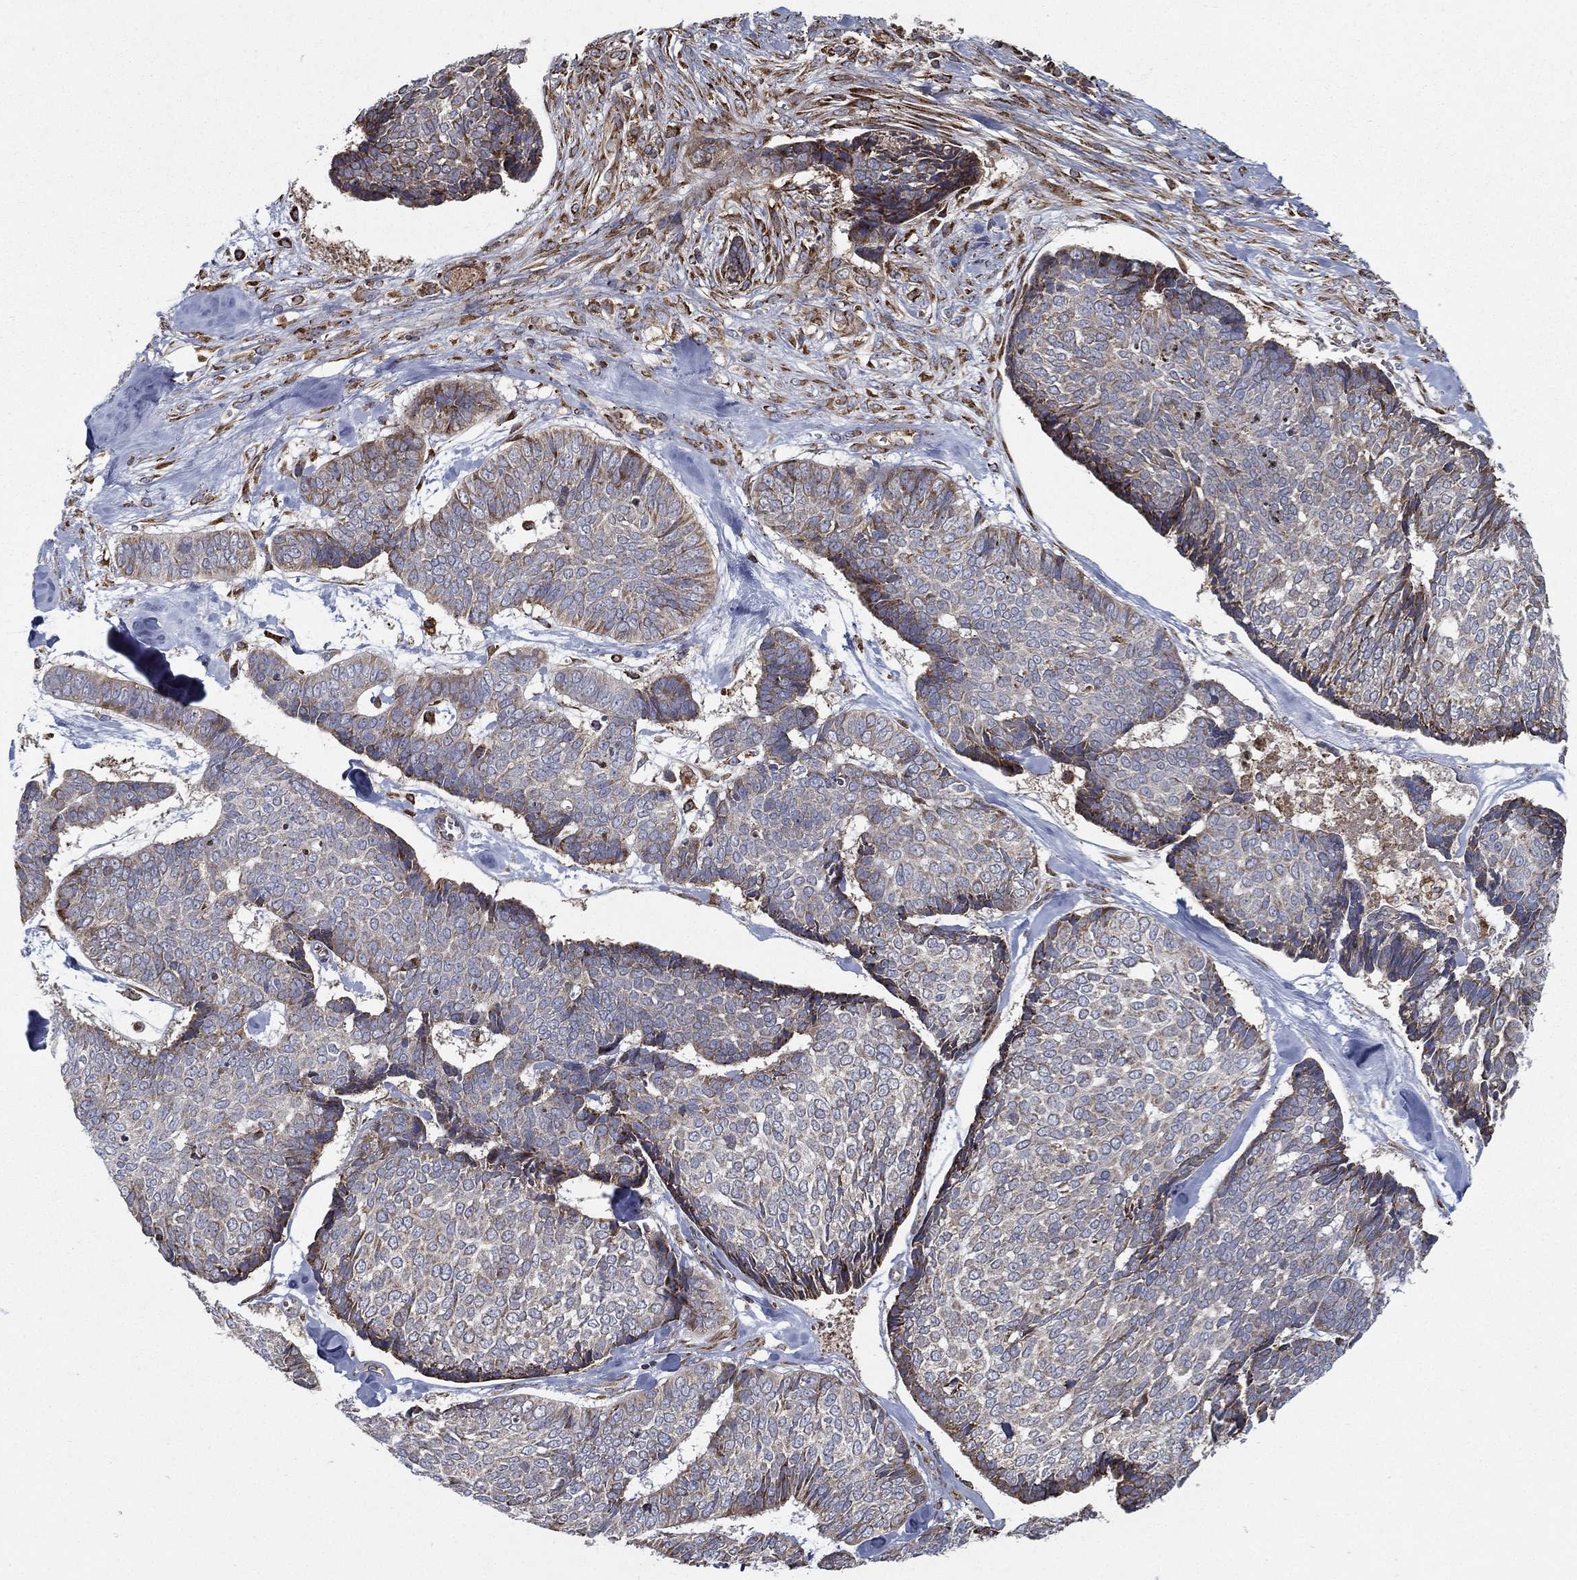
{"staining": {"intensity": "negative", "quantity": "none", "location": "none"}, "tissue": "skin cancer", "cell_type": "Tumor cells", "image_type": "cancer", "snomed": [{"axis": "morphology", "description": "Basal cell carcinoma"}, {"axis": "topography", "description": "Skin"}], "caption": "Tumor cells show no significant protein expression in basal cell carcinoma (skin).", "gene": "MT-CYB", "patient": {"sex": "male", "age": 86}}